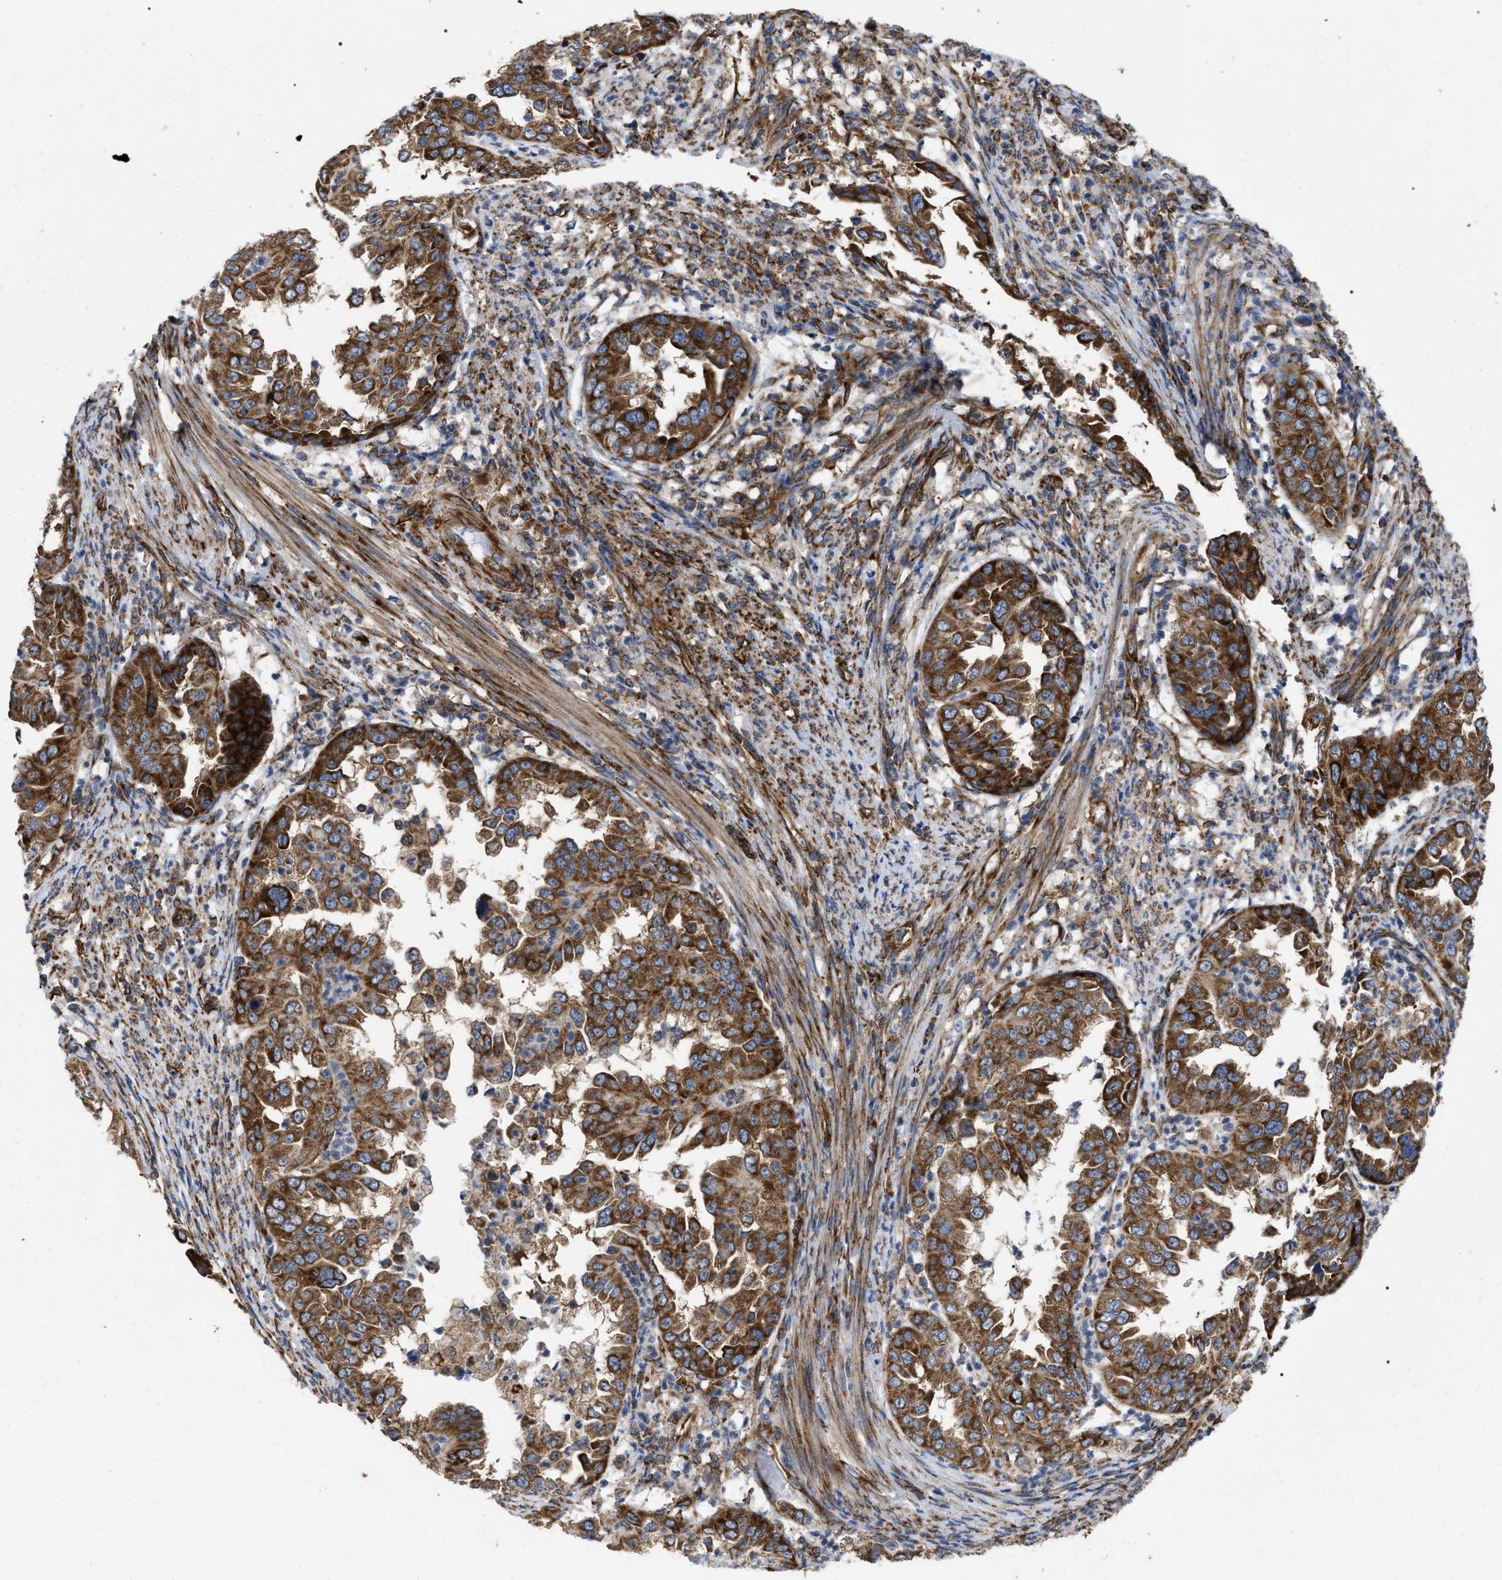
{"staining": {"intensity": "strong", "quantity": ">75%", "location": "cytoplasmic/membranous"}, "tissue": "endometrial cancer", "cell_type": "Tumor cells", "image_type": "cancer", "snomed": [{"axis": "morphology", "description": "Adenocarcinoma, NOS"}, {"axis": "topography", "description": "Endometrium"}], "caption": "This photomicrograph shows adenocarcinoma (endometrial) stained with IHC to label a protein in brown. The cytoplasmic/membranous of tumor cells show strong positivity for the protein. Nuclei are counter-stained blue.", "gene": "FAM120A", "patient": {"sex": "female", "age": 85}}